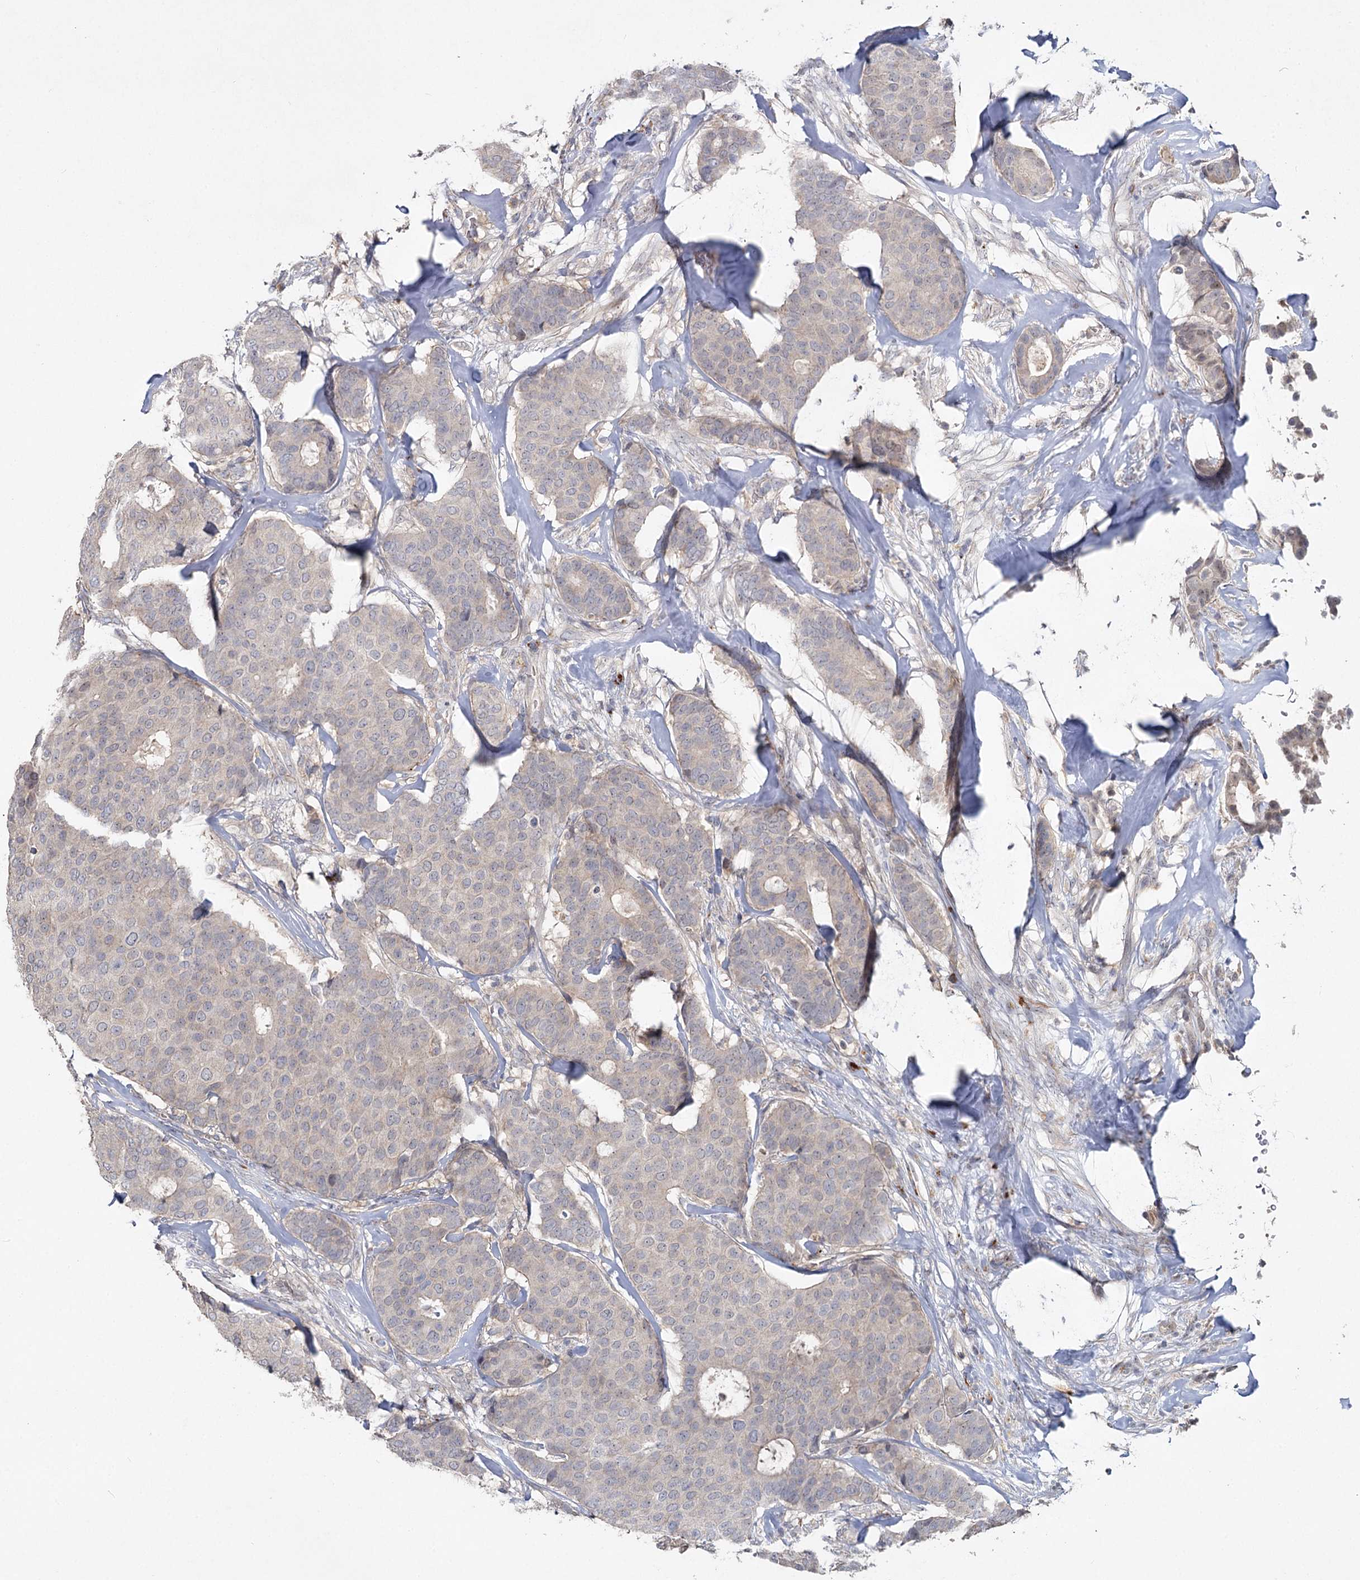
{"staining": {"intensity": "negative", "quantity": "none", "location": "none"}, "tissue": "breast cancer", "cell_type": "Tumor cells", "image_type": "cancer", "snomed": [{"axis": "morphology", "description": "Duct carcinoma"}, {"axis": "topography", "description": "Breast"}], "caption": "DAB immunohistochemical staining of breast cancer shows no significant positivity in tumor cells.", "gene": "ANGPTL5", "patient": {"sex": "female", "age": 75}}